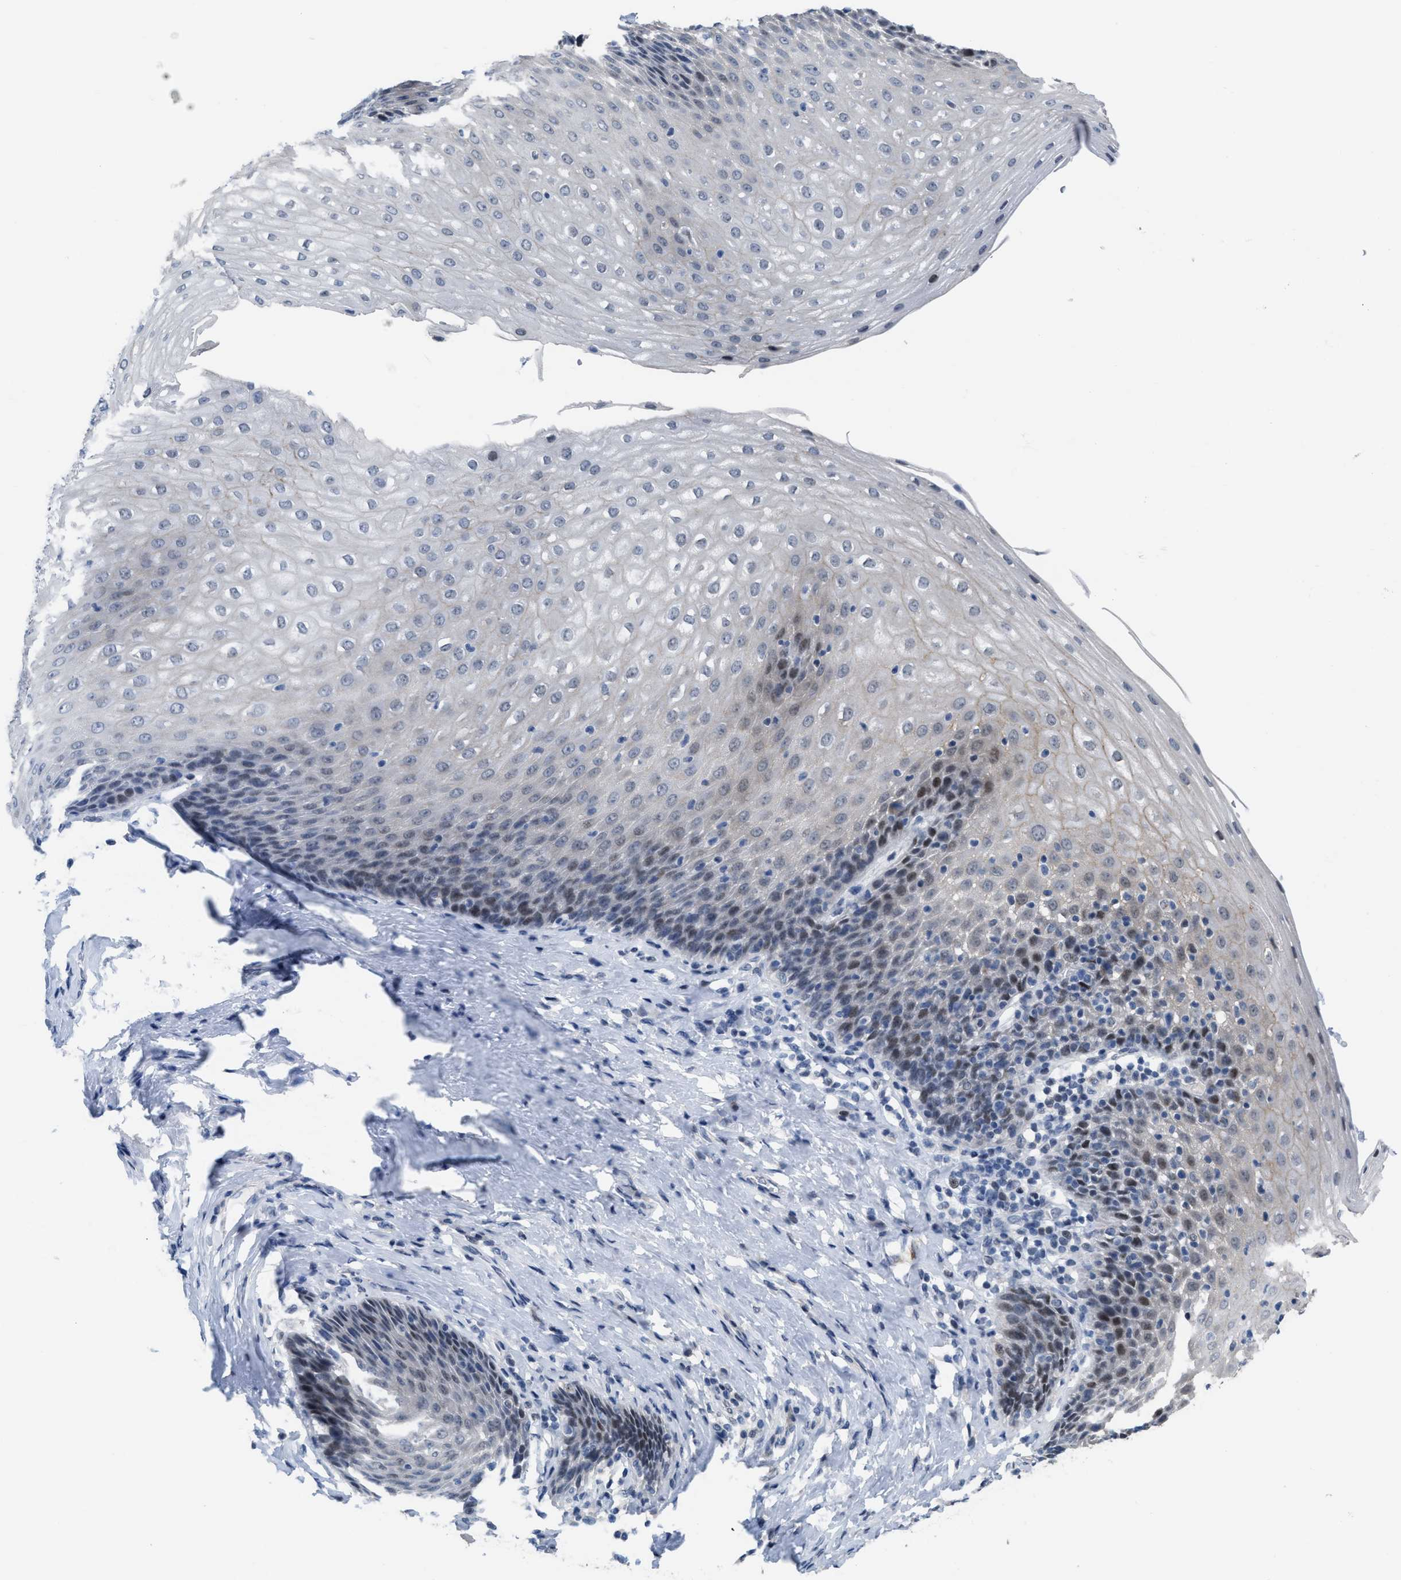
{"staining": {"intensity": "weak", "quantity": "<25%", "location": "nuclear"}, "tissue": "esophagus", "cell_type": "Squamous epithelial cells", "image_type": "normal", "snomed": [{"axis": "morphology", "description": "Normal tissue, NOS"}, {"axis": "topography", "description": "Esophagus"}], "caption": "This is an immunohistochemistry photomicrograph of unremarkable human esophagus. There is no staining in squamous epithelial cells.", "gene": "SETDB1", "patient": {"sex": "female", "age": 61}}